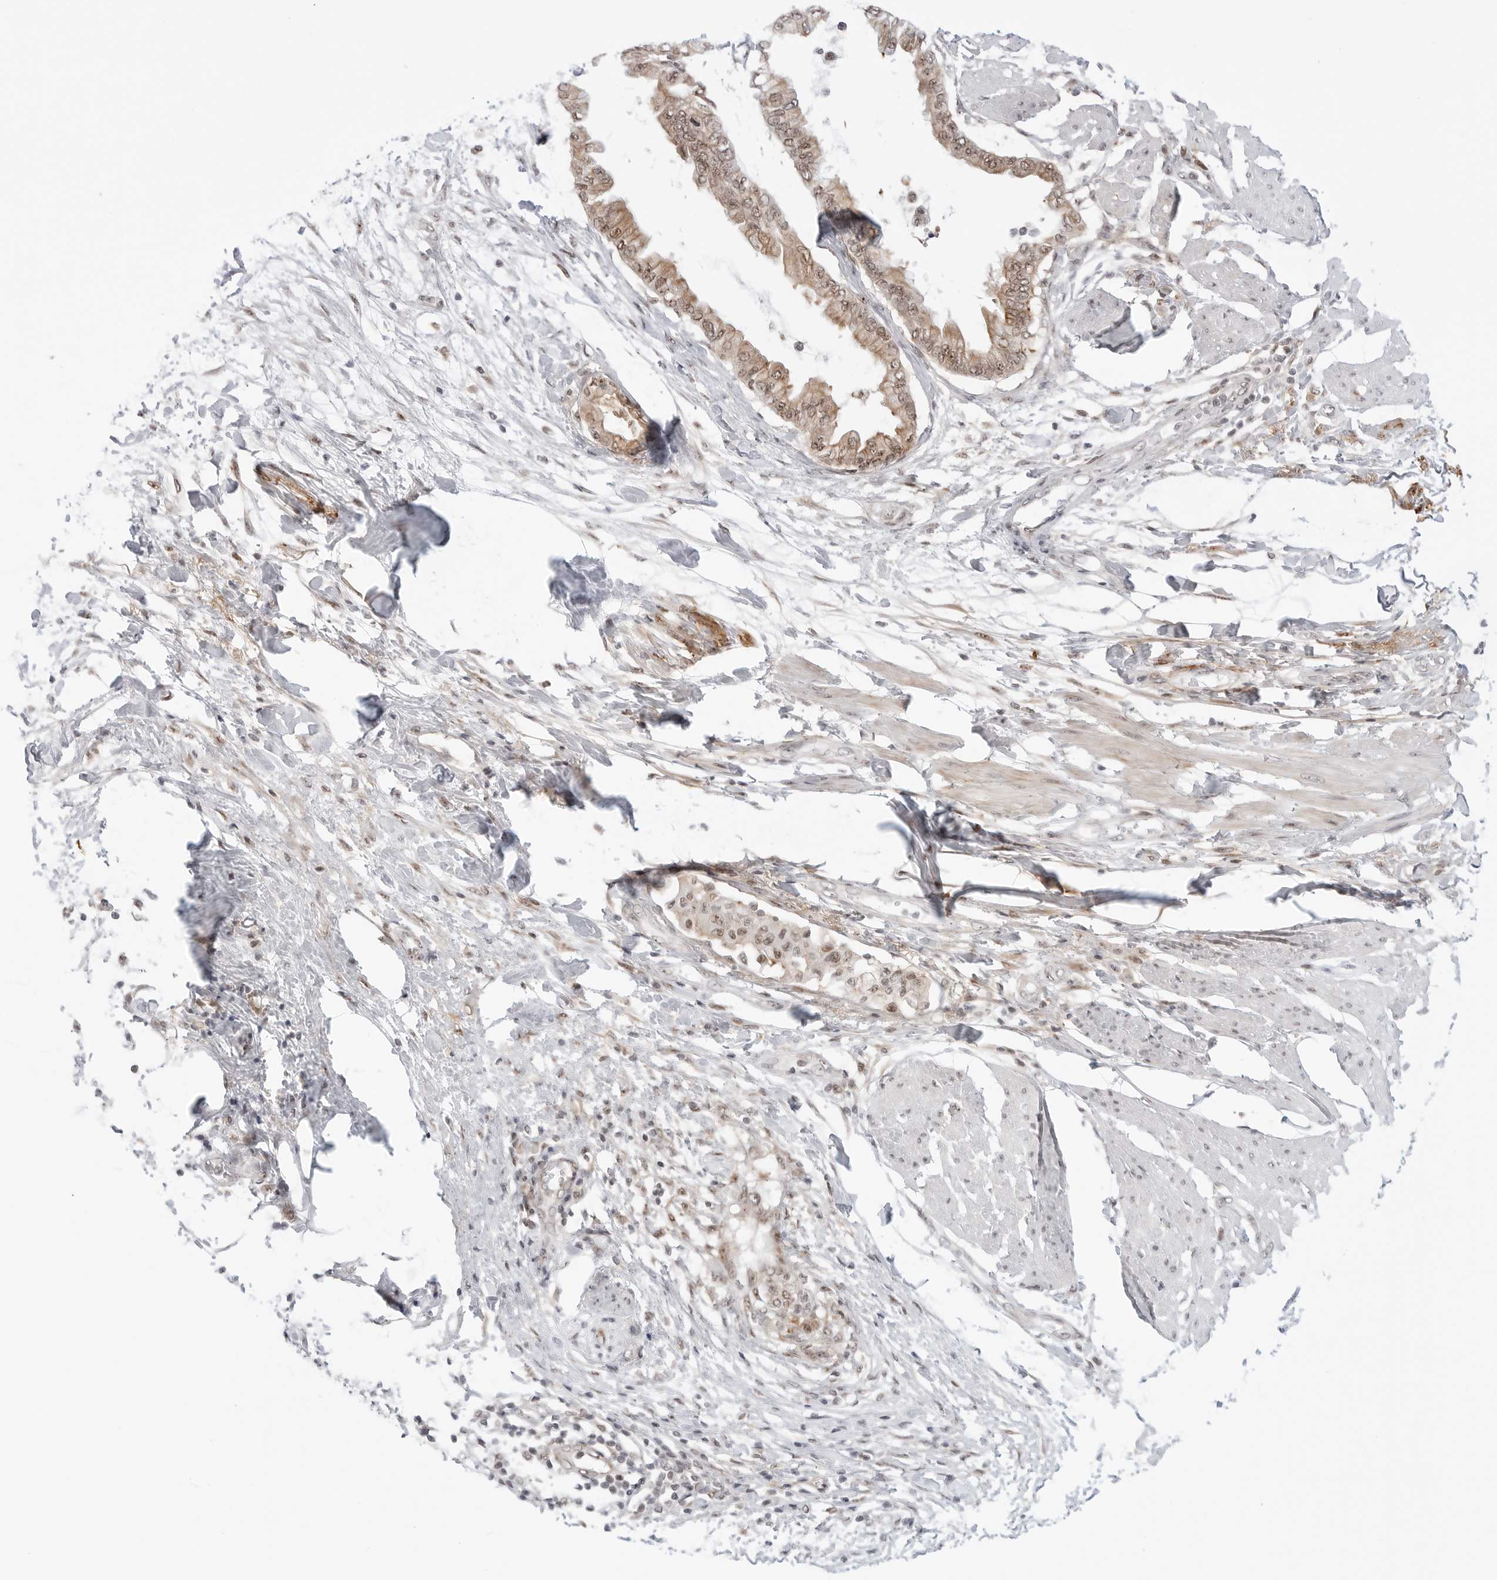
{"staining": {"intensity": "moderate", "quantity": ">75%", "location": "cytoplasmic/membranous,nuclear"}, "tissue": "pancreatic cancer", "cell_type": "Tumor cells", "image_type": "cancer", "snomed": [{"axis": "morphology", "description": "Normal tissue, NOS"}, {"axis": "morphology", "description": "Adenocarcinoma, NOS"}, {"axis": "topography", "description": "Pancreas"}, {"axis": "topography", "description": "Duodenum"}], "caption": "Protein staining by immunohistochemistry demonstrates moderate cytoplasmic/membranous and nuclear expression in about >75% of tumor cells in adenocarcinoma (pancreatic).", "gene": "C1orf162", "patient": {"sex": "female", "age": 60}}